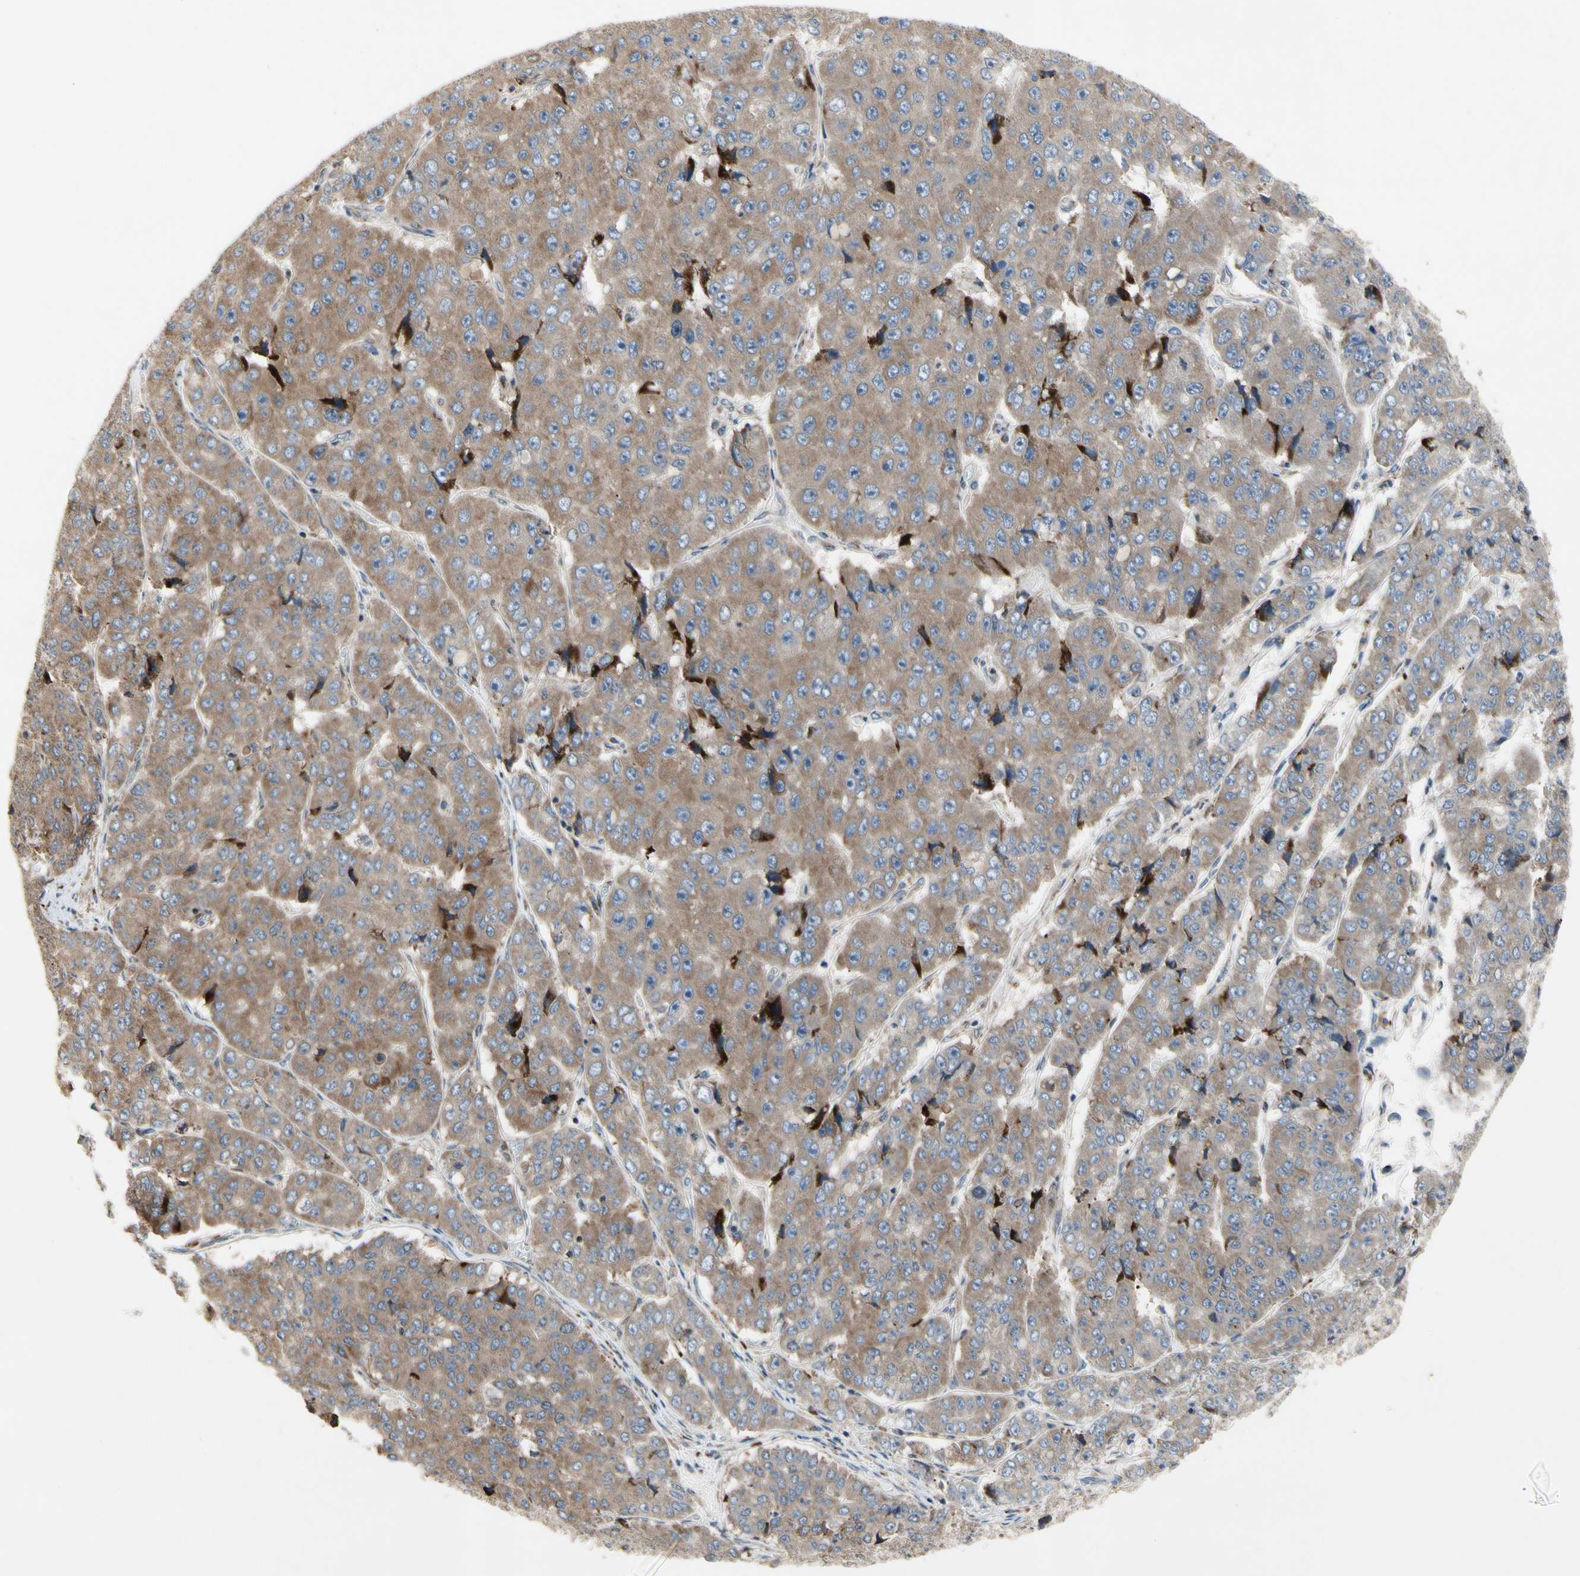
{"staining": {"intensity": "moderate", "quantity": ">75%", "location": "cytoplasmic/membranous"}, "tissue": "pancreatic cancer", "cell_type": "Tumor cells", "image_type": "cancer", "snomed": [{"axis": "morphology", "description": "Adenocarcinoma, NOS"}, {"axis": "topography", "description": "Pancreas"}], "caption": "Pancreatic cancer stained with immunohistochemistry demonstrates moderate cytoplasmic/membranous positivity in about >75% of tumor cells.", "gene": "MMEL1", "patient": {"sex": "male", "age": 50}}